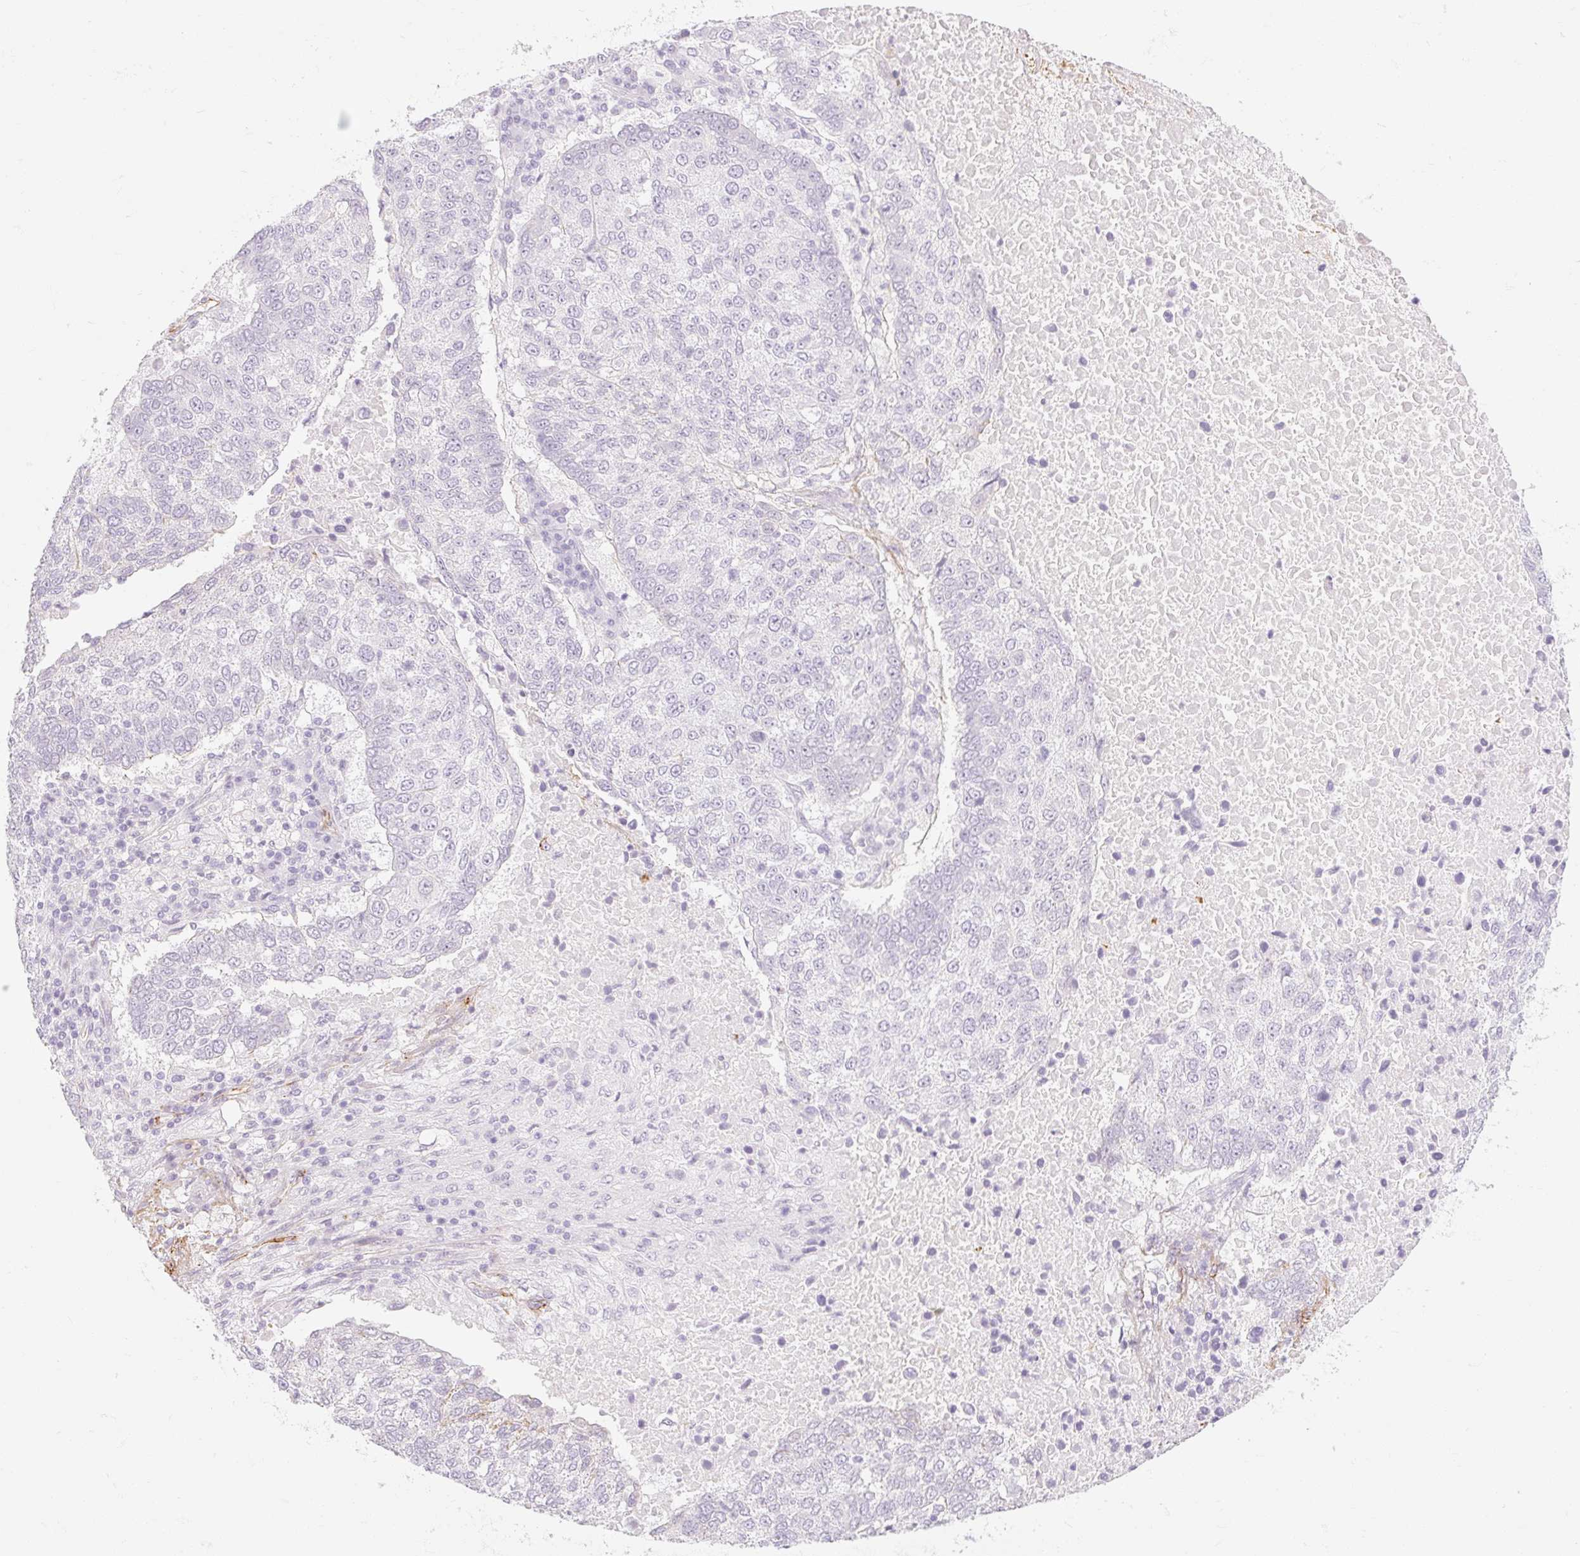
{"staining": {"intensity": "negative", "quantity": "none", "location": "none"}, "tissue": "lung cancer", "cell_type": "Tumor cells", "image_type": "cancer", "snomed": [{"axis": "morphology", "description": "Squamous cell carcinoma, NOS"}, {"axis": "topography", "description": "Lung"}], "caption": "Immunohistochemistry of squamous cell carcinoma (lung) exhibits no expression in tumor cells.", "gene": "TAF1L", "patient": {"sex": "male", "age": 73}}